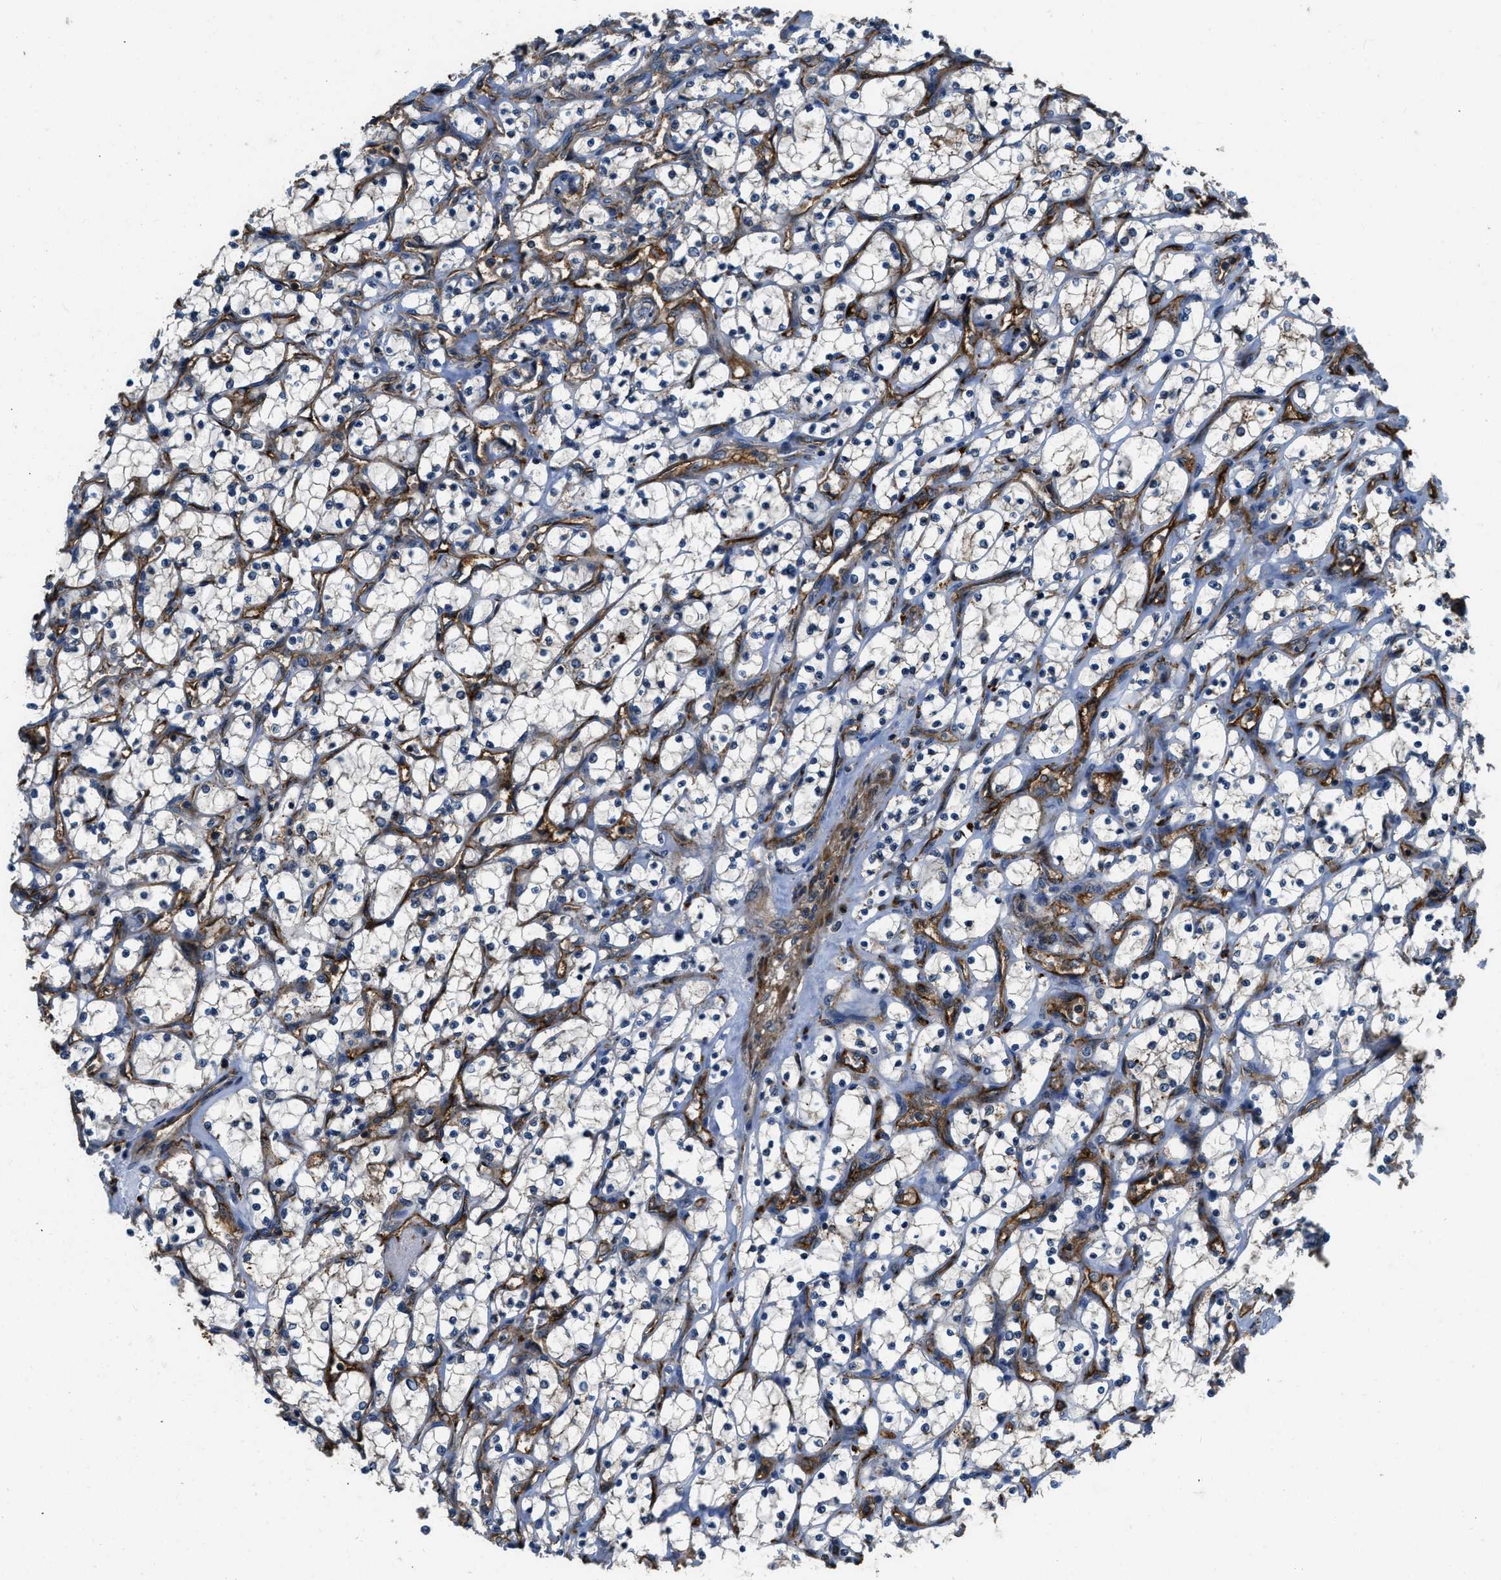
{"staining": {"intensity": "negative", "quantity": "none", "location": "none"}, "tissue": "renal cancer", "cell_type": "Tumor cells", "image_type": "cancer", "snomed": [{"axis": "morphology", "description": "Adenocarcinoma, NOS"}, {"axis": "topography", "description": "Kidney"}], "caption": "Immunohistochemistry photomicrograph of human renal cancer stained for a protein (brown), which displays no staining in tumor cells.", "gene": "GGH", "patient": {"sex": "female", "age": 69}}